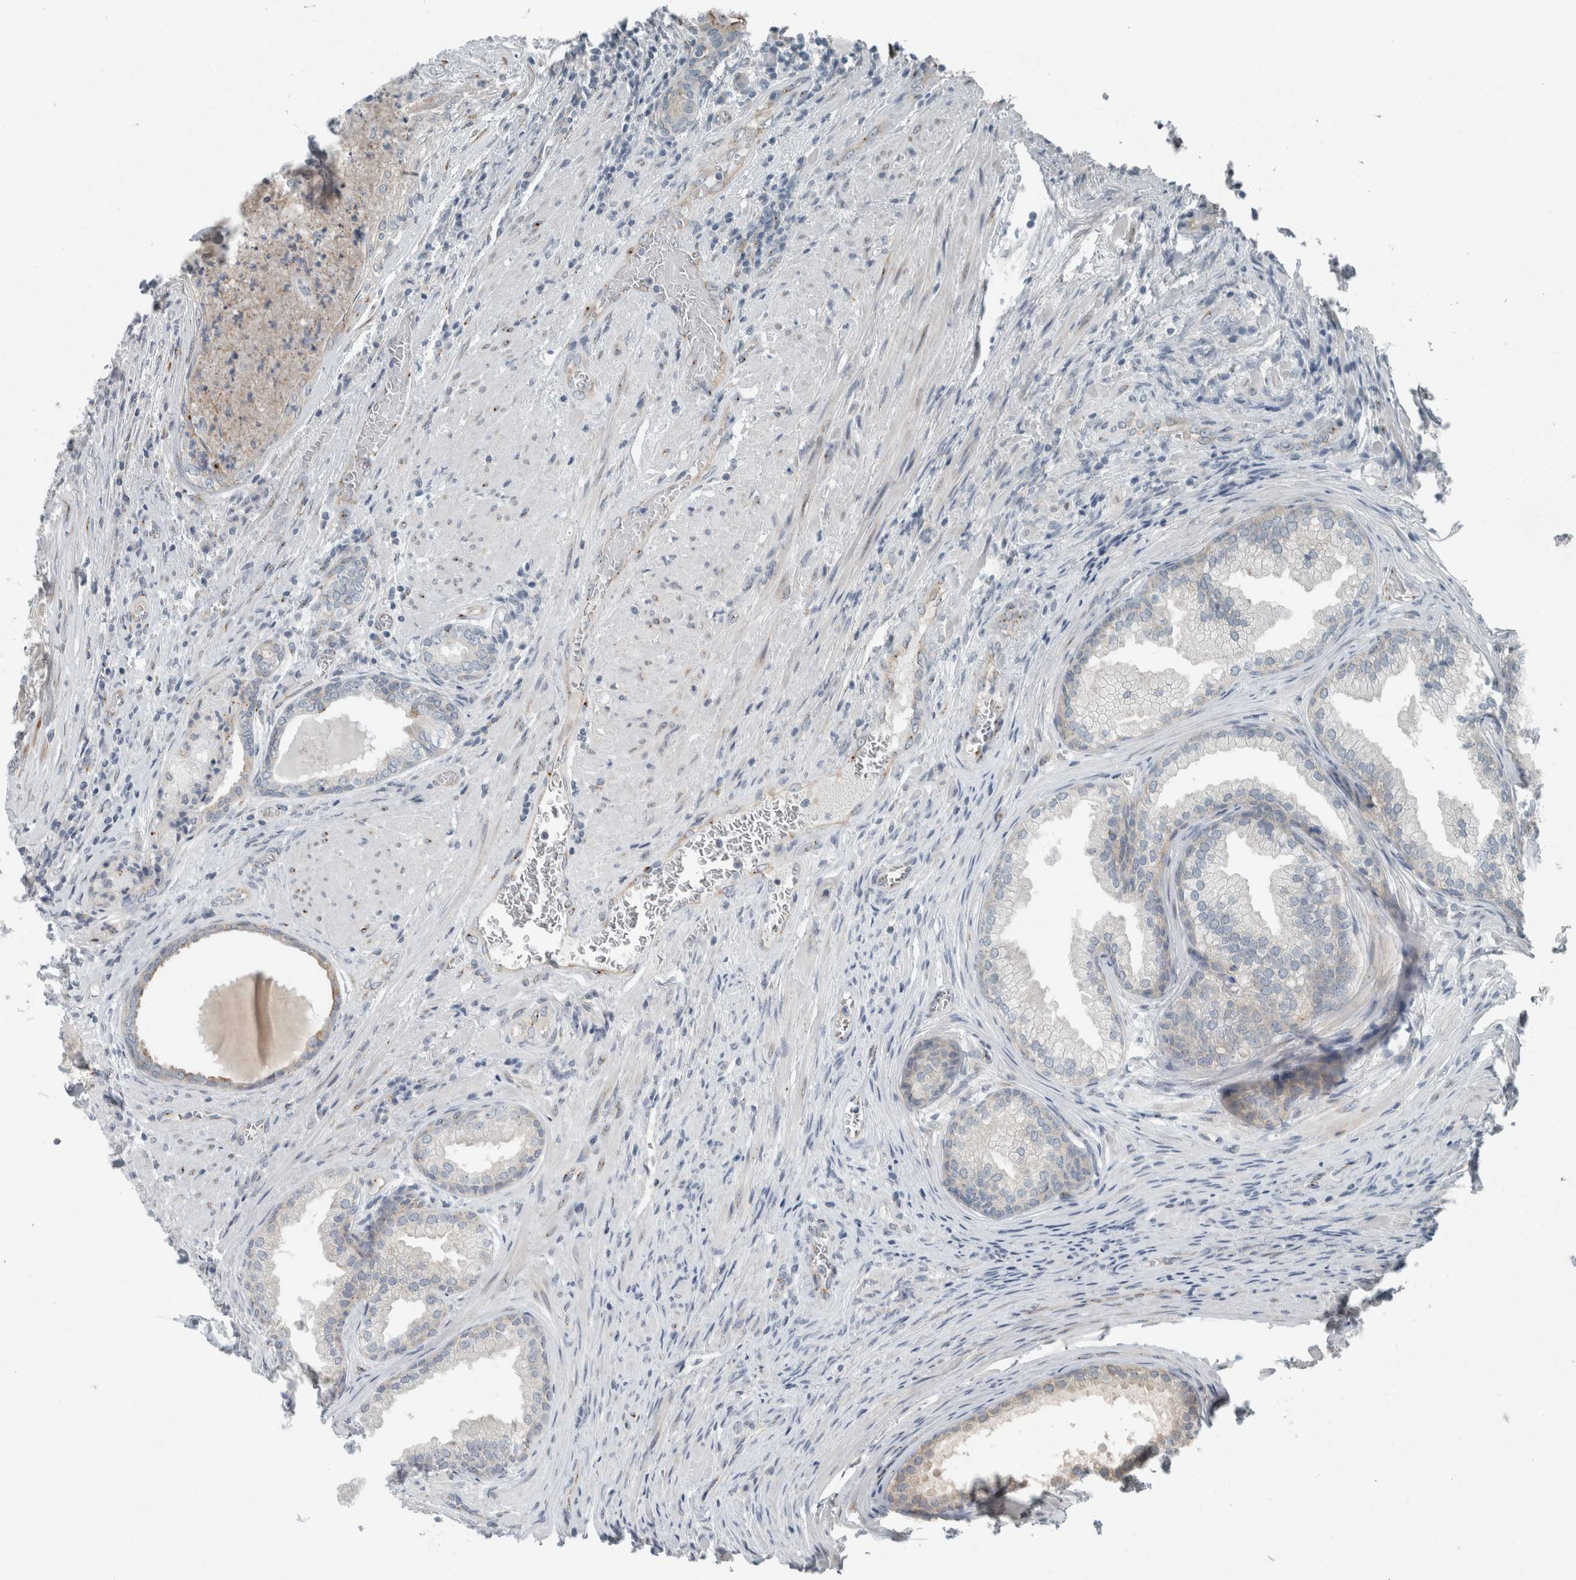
{"staining": {"intensity": "negative", "quantity": "none", "location": "none"}, "tissue": "prostate", "cell_type": "Glandular cells", "image_type": "normal", "snomed": [{"axis": "morphology", "description": "Normal tissue, NOS"}, {"axis": "topography", "description": "Prostate"}], "caption": "Photomicrograph shows no significant protein expression in glandular cells of unremarkable prostate.", "gene": "KIF1C", "patient": {"sex": "male", "age": 76}}